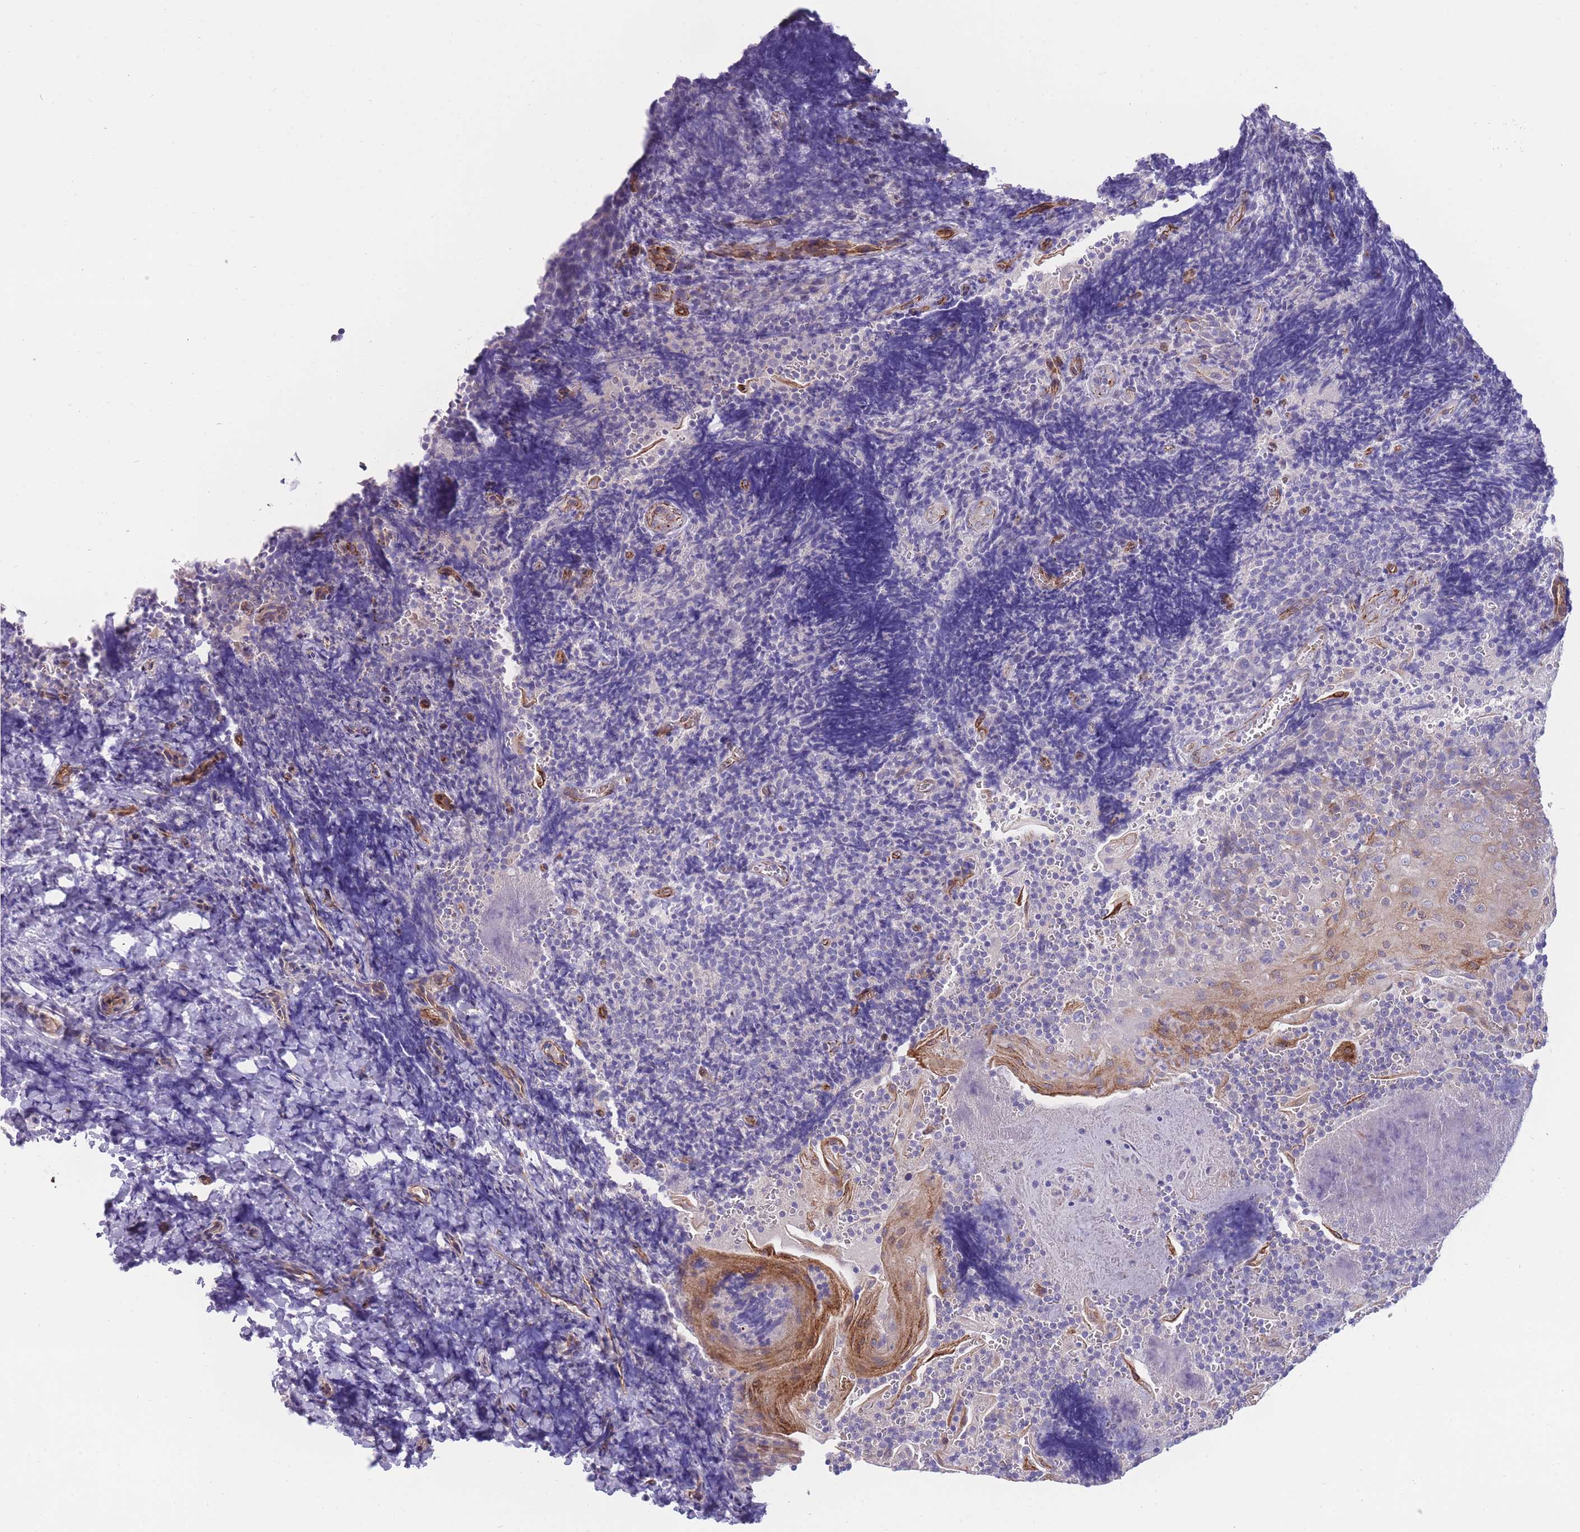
{"staining": {"intensity": "negative", "quantity": "none", "location": "none"}, "tissue": "tonsil", "cell_type": "Germinal center cells", "image_type": "normal", "snomed": [{"axis": "morphology", "description": "Normal tissue, NOS"}, {"axis": "topography", "description": "Tonsil"}], "caption": "DAB immunohistochemical staining of unremarkable human tonsil reveals no significant staining in germinal center cells.", "gene": "RGS11", "patient": {"sex": "male", "age": 27}}